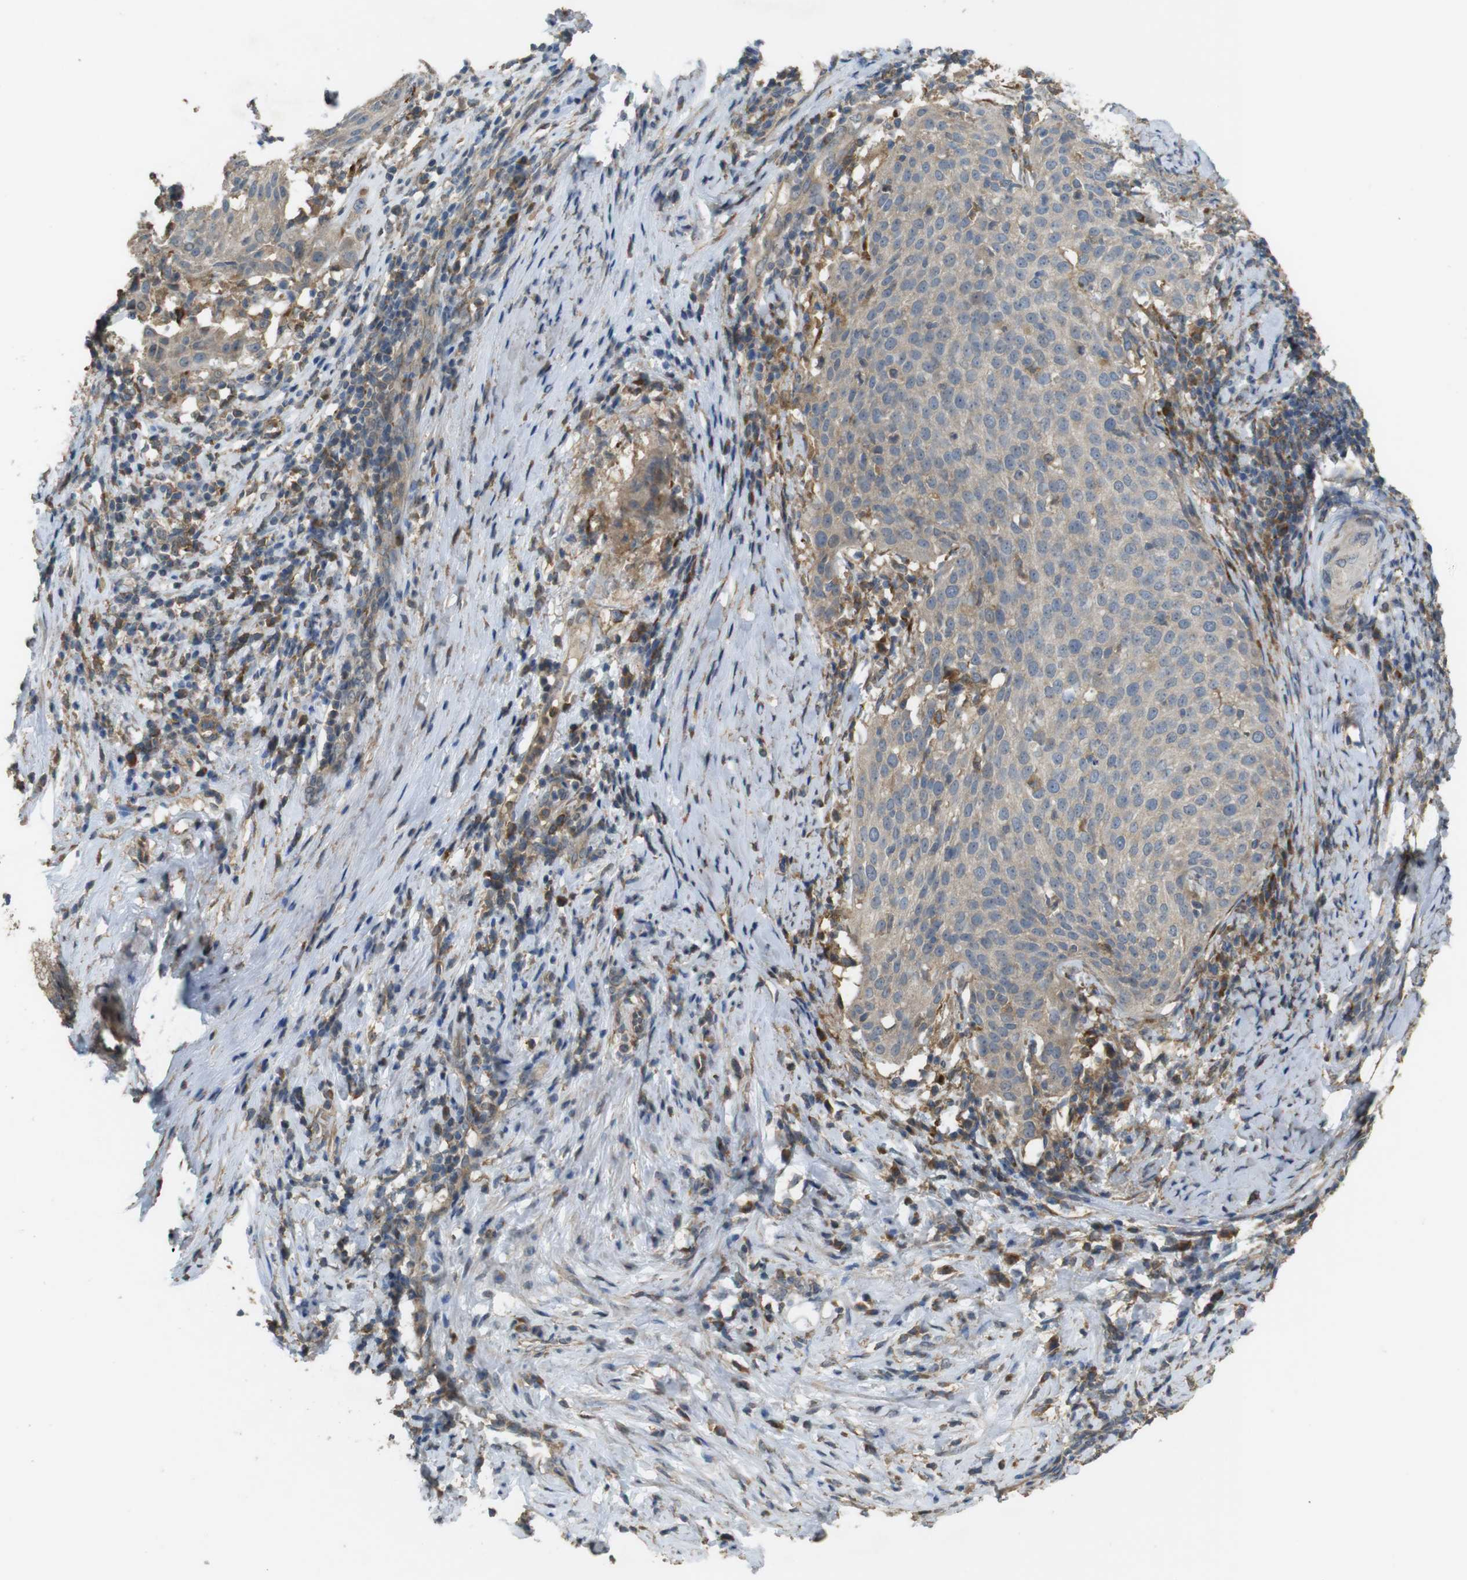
{"staining": {"intensity": "weak", "quantity": ">75%", "location": "cytoplasmic/membranous"}, "tissue": "cervical cancer", "cell_type": "Tumor cells", "image_type": "cancer", "snomed": [{"axis": "morphology", "description": "Squamous cell carcinoma, NOS"}, {"axis": "topography", "description": "Cervix"}], "caption": "The immunohistochemical stain highlights weak cytoplasmic/membranous staining in tumor cells of cervical cancer tissue. Using DAB (brown) and hematoxylin (blue) stains, captured at high magnification using brightfield microscopy.", "gene": "ARHGAP24", "patient": {"sex": "female", "age": 51}}